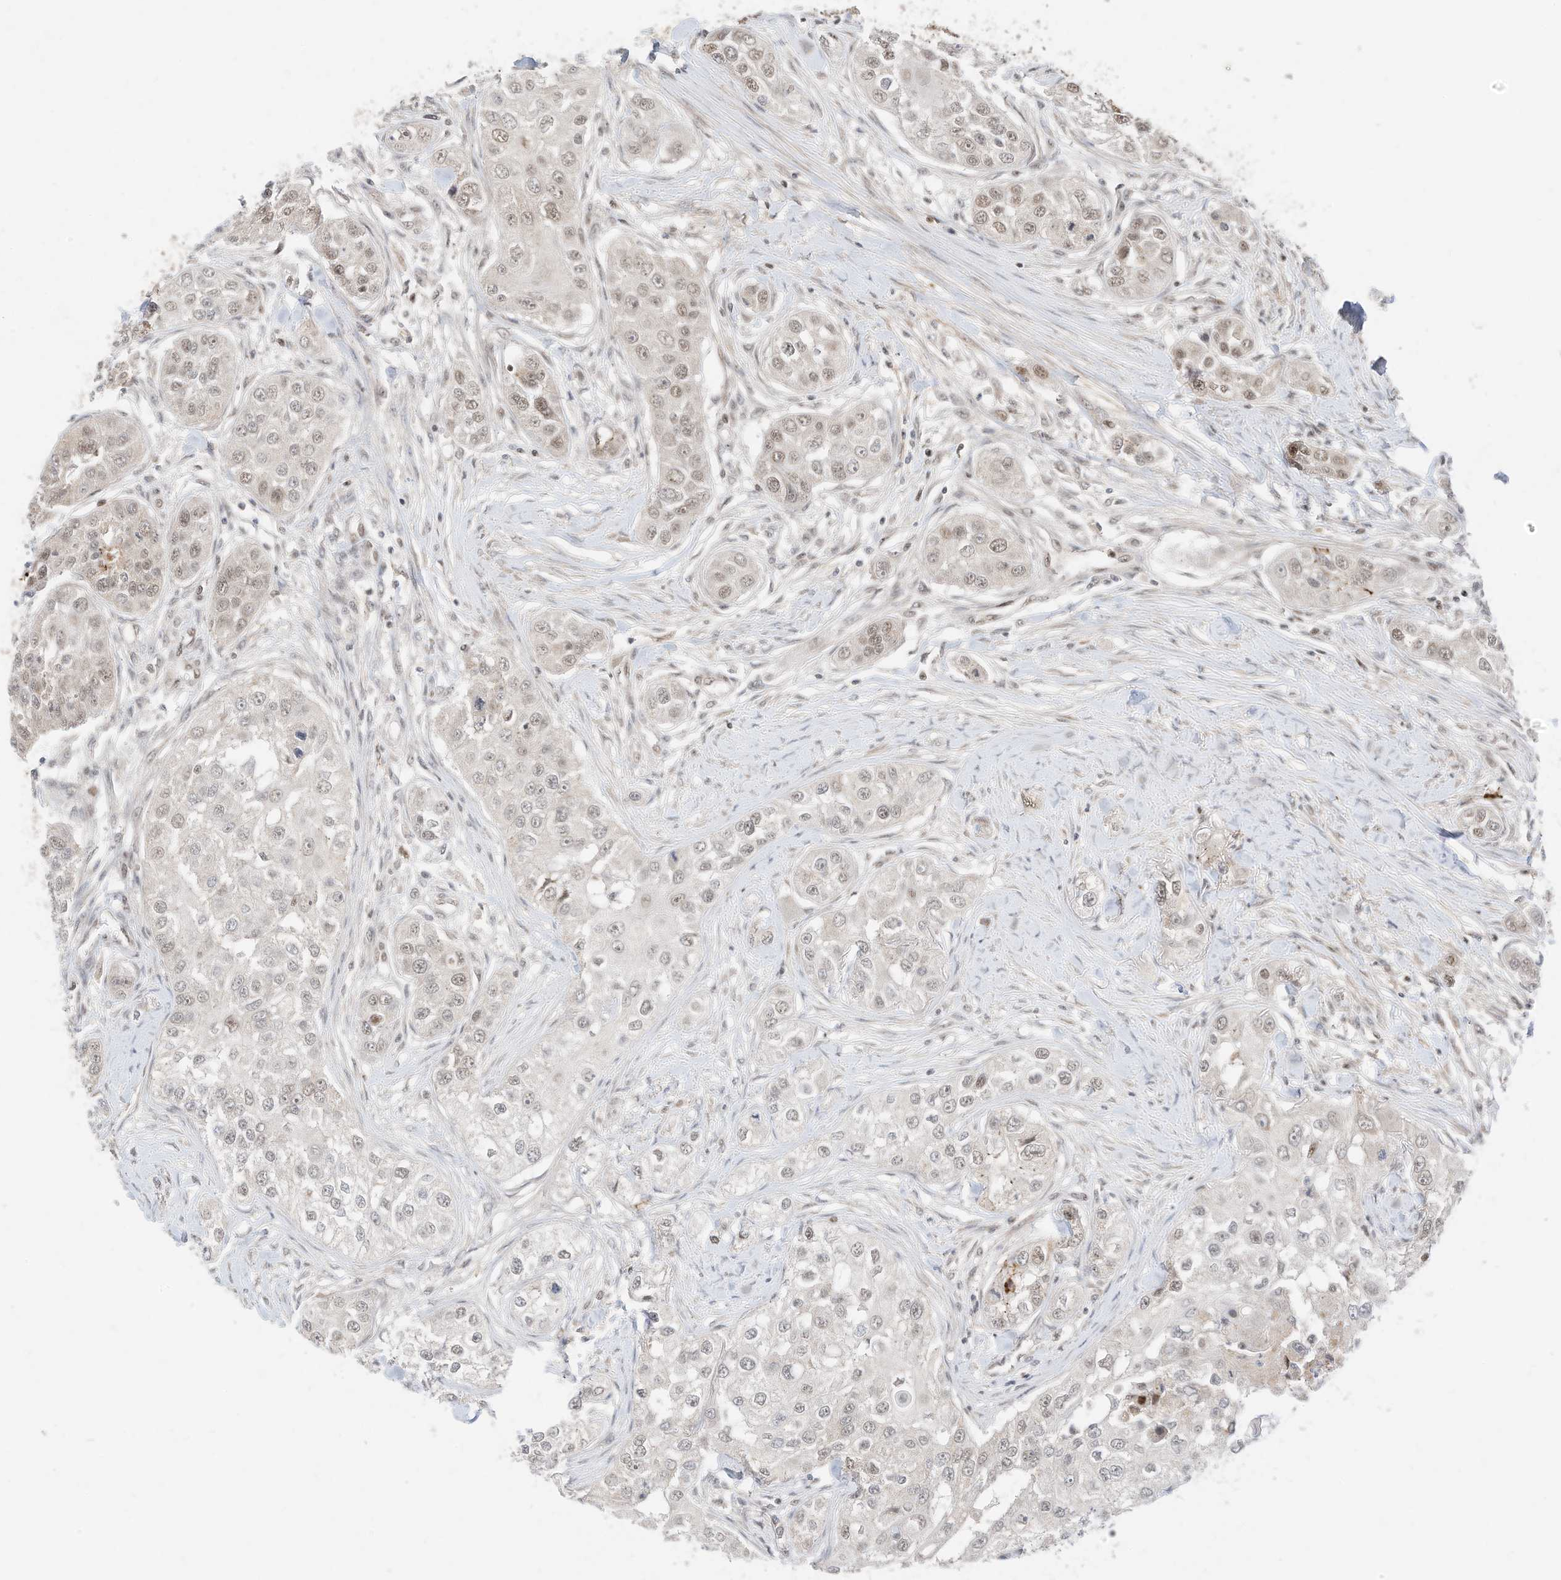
{"staining": {"intensity": "weak", "quantity": "25%-75%", "location": "nuclear"}, "tissue": "head and neck cancer", "cell_type": "Tumor cells", "image_type": "cancer", "snomed": [{"axis": "morphology", "description": "Normal tissue, NOS"}, {"axis": "morphology", "description": "Squamous cell carcinoma, NOS"}, {"axis": "topography", "description": "Skeletal muscle"}, {"axis": "topography", "description": "Head-Neck"}], "caption": "Head and neck squamous cell carcinoma stained for a protein demonstrates weak nuclear positivity in tumor cells. (IHC, brightfield microscopy, high magnification).", "gene": "OGT", "patient": {"sex": "male", "age": 51}}